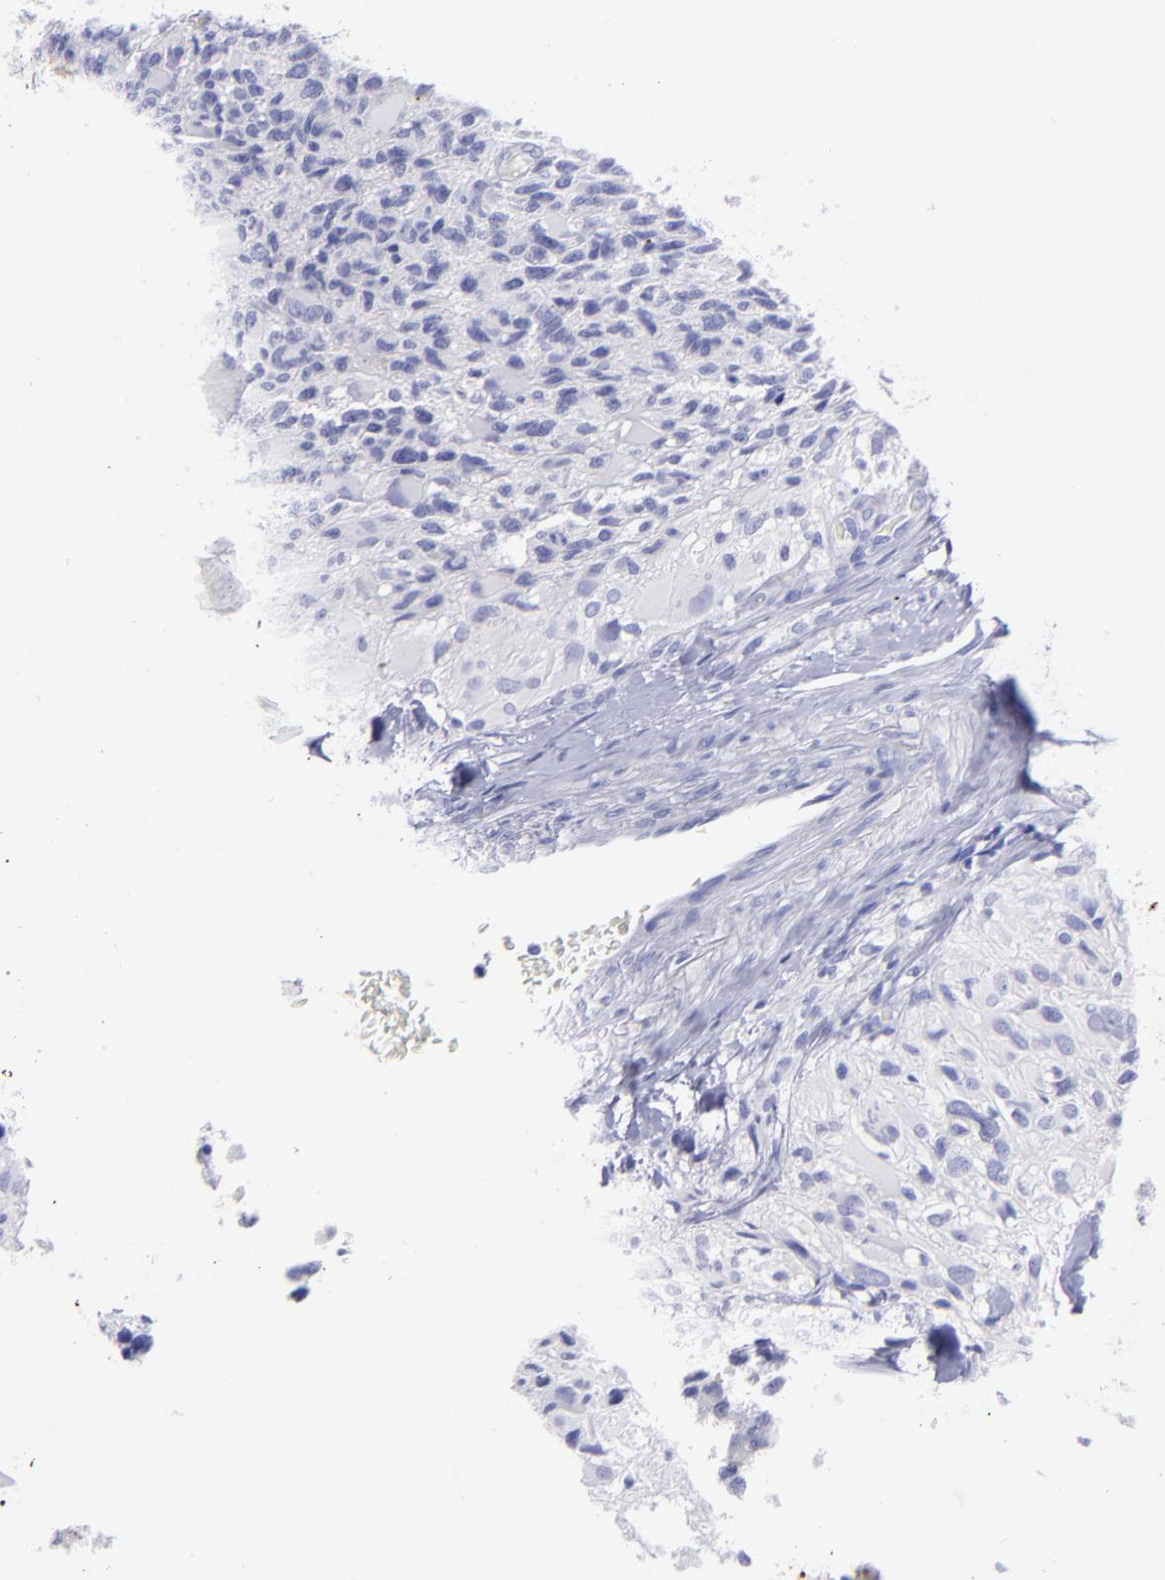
{"staining": {"intensity": "negative", "quantity": "none", "location": "none"}, "tissue": "glioma", "cell_type": "Tumor cells", "image_type": "cancer", "snomed": [{"axis": "morphology", "description": "Glioma, malignant, High grade"}, {"axis": "topography", "description": "Brain"}], "caption": "Immunohistochemistry of glioma reveals no positivity in tumor cells.", "gene": "CNP", "patient": {"sex": "male", "age": 69}}